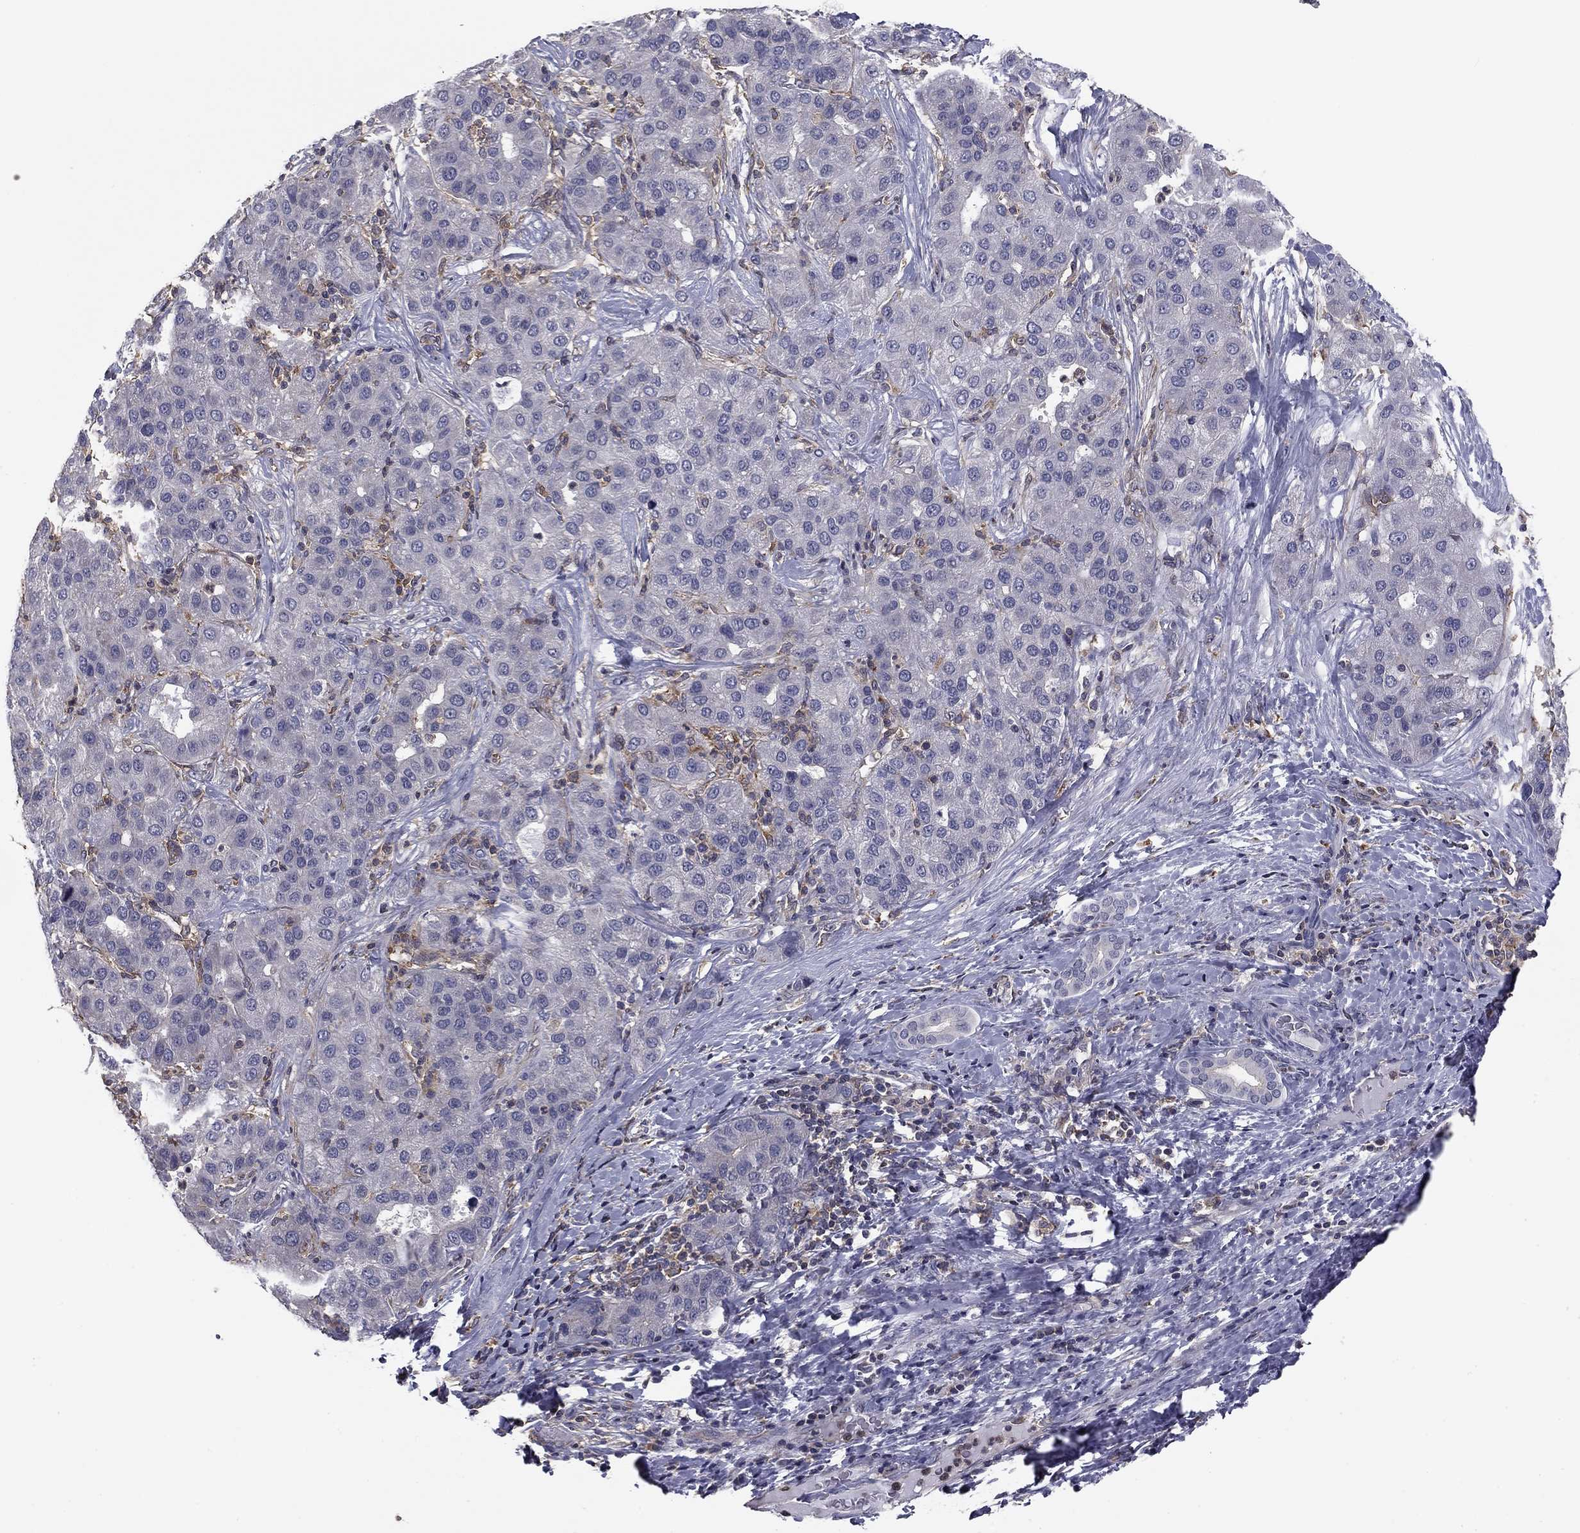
{"staining": {"intensity": "negative", "quantity": "none", "location": "none"}, "tissue": "liver cancer", "cell_type": "Tumor cells", "image_type": "cancer", "snomed": [{"axis": "morphology", "description": "Carcinoma, Hepatocellular, NOS"}, {"axis": "topography", "description": "Liver"}], "caption": "Tumor cells are negative for brown protein staining in liver cancer (hepatocellular carcinoma).", "gene": "PLCB2", "patient": {"sex": "male", "age": 65}}